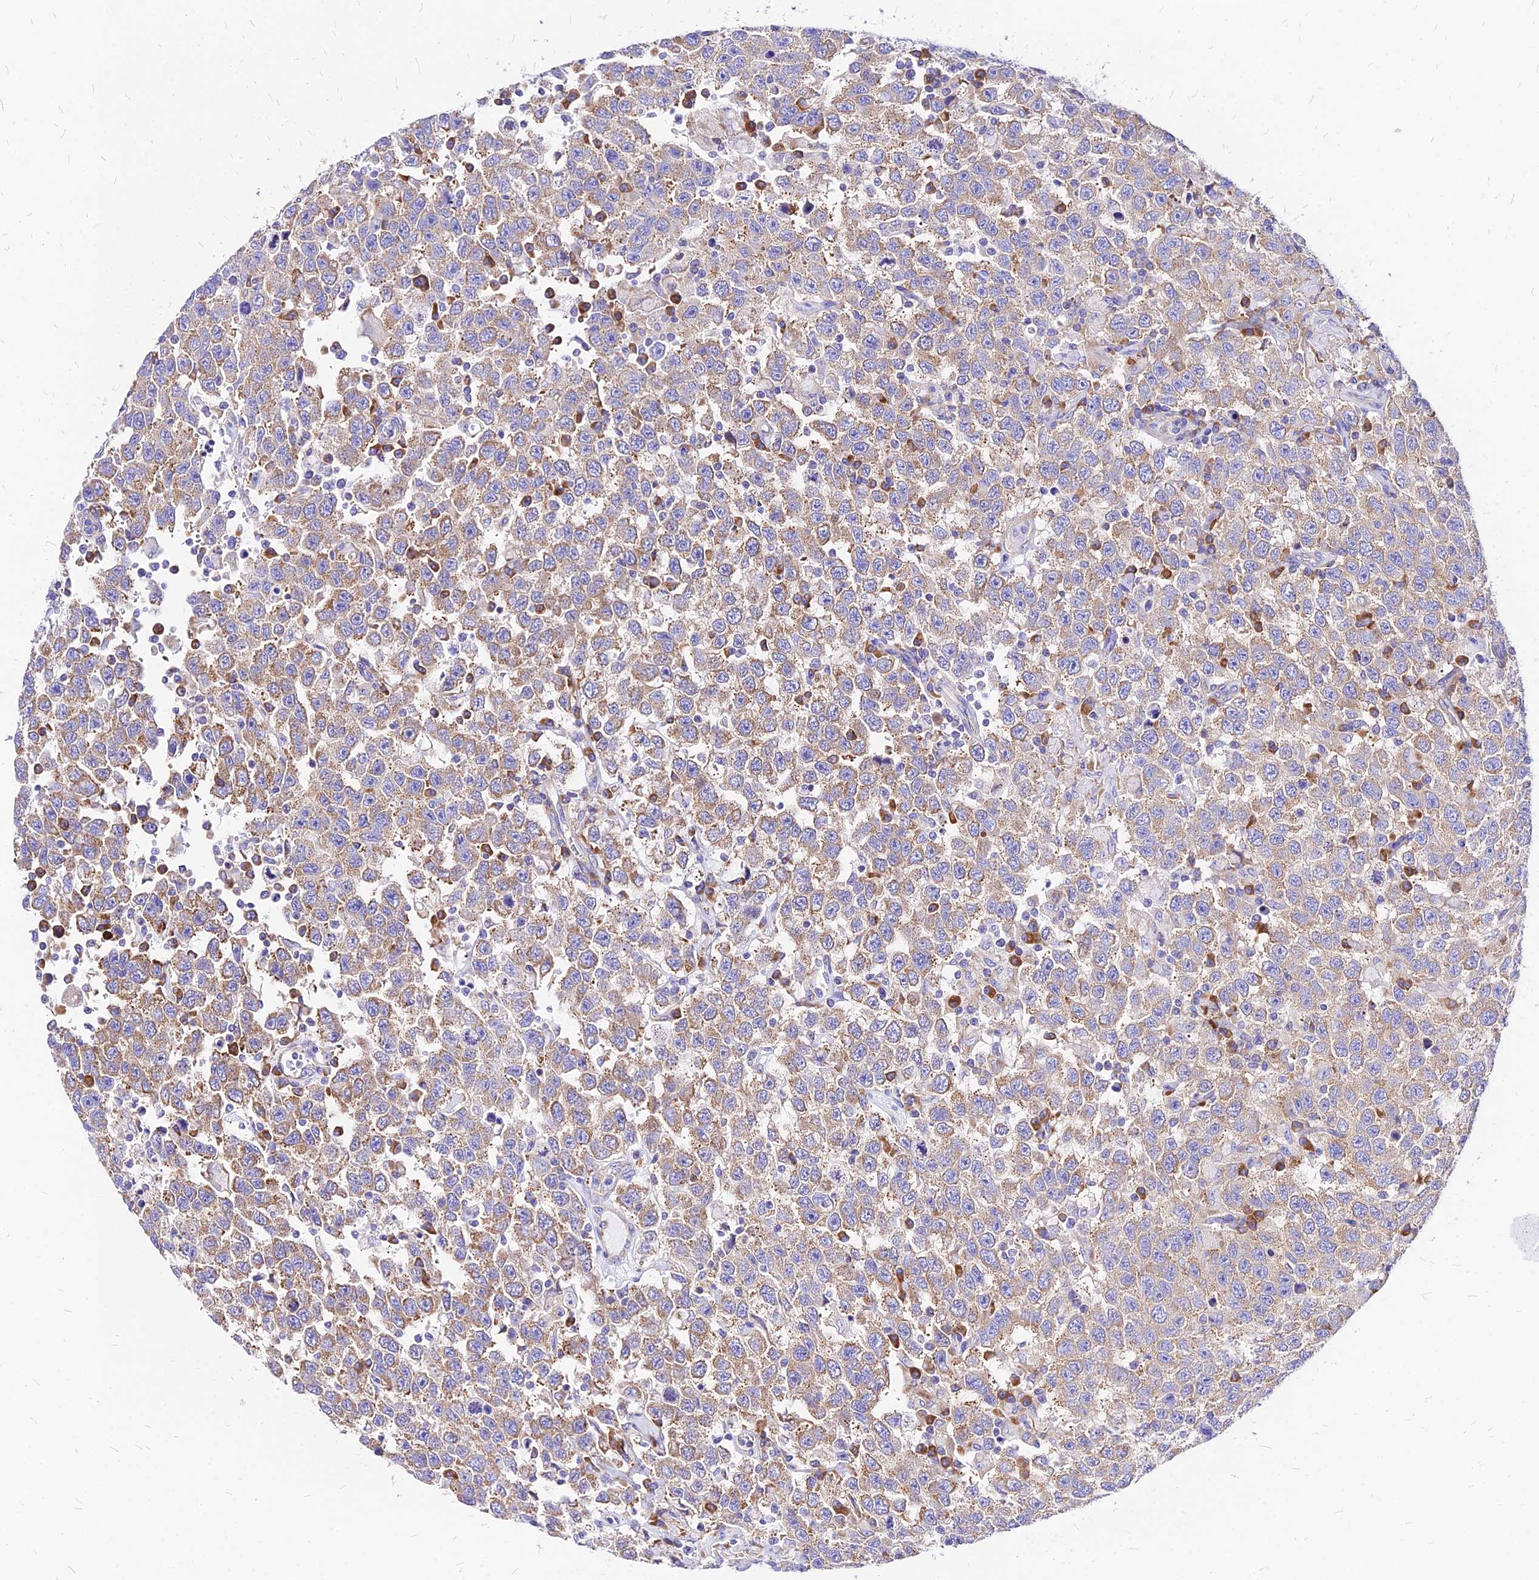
{"staining": {"intensity": "moderate", "quantity": ">75%", "location": "cytoplasmic/membranous"}, "tissue": "testis cancer", "cell_type": "Tumor cells", "image_type": "cancer", "snomed": [{"axis": "morphology", "description": "Seminoma, NOS"}, {"axis": "topography", "description": "Testis"}], "caption": "A high-resolution histopathology image shows IHC staining of seminoma (testis), which shows moderate cytoplasmic/membranous expression in about >75% of tumor cells.", "gene": "RPL19", "patient": {"sex": "male", "age": 41}}